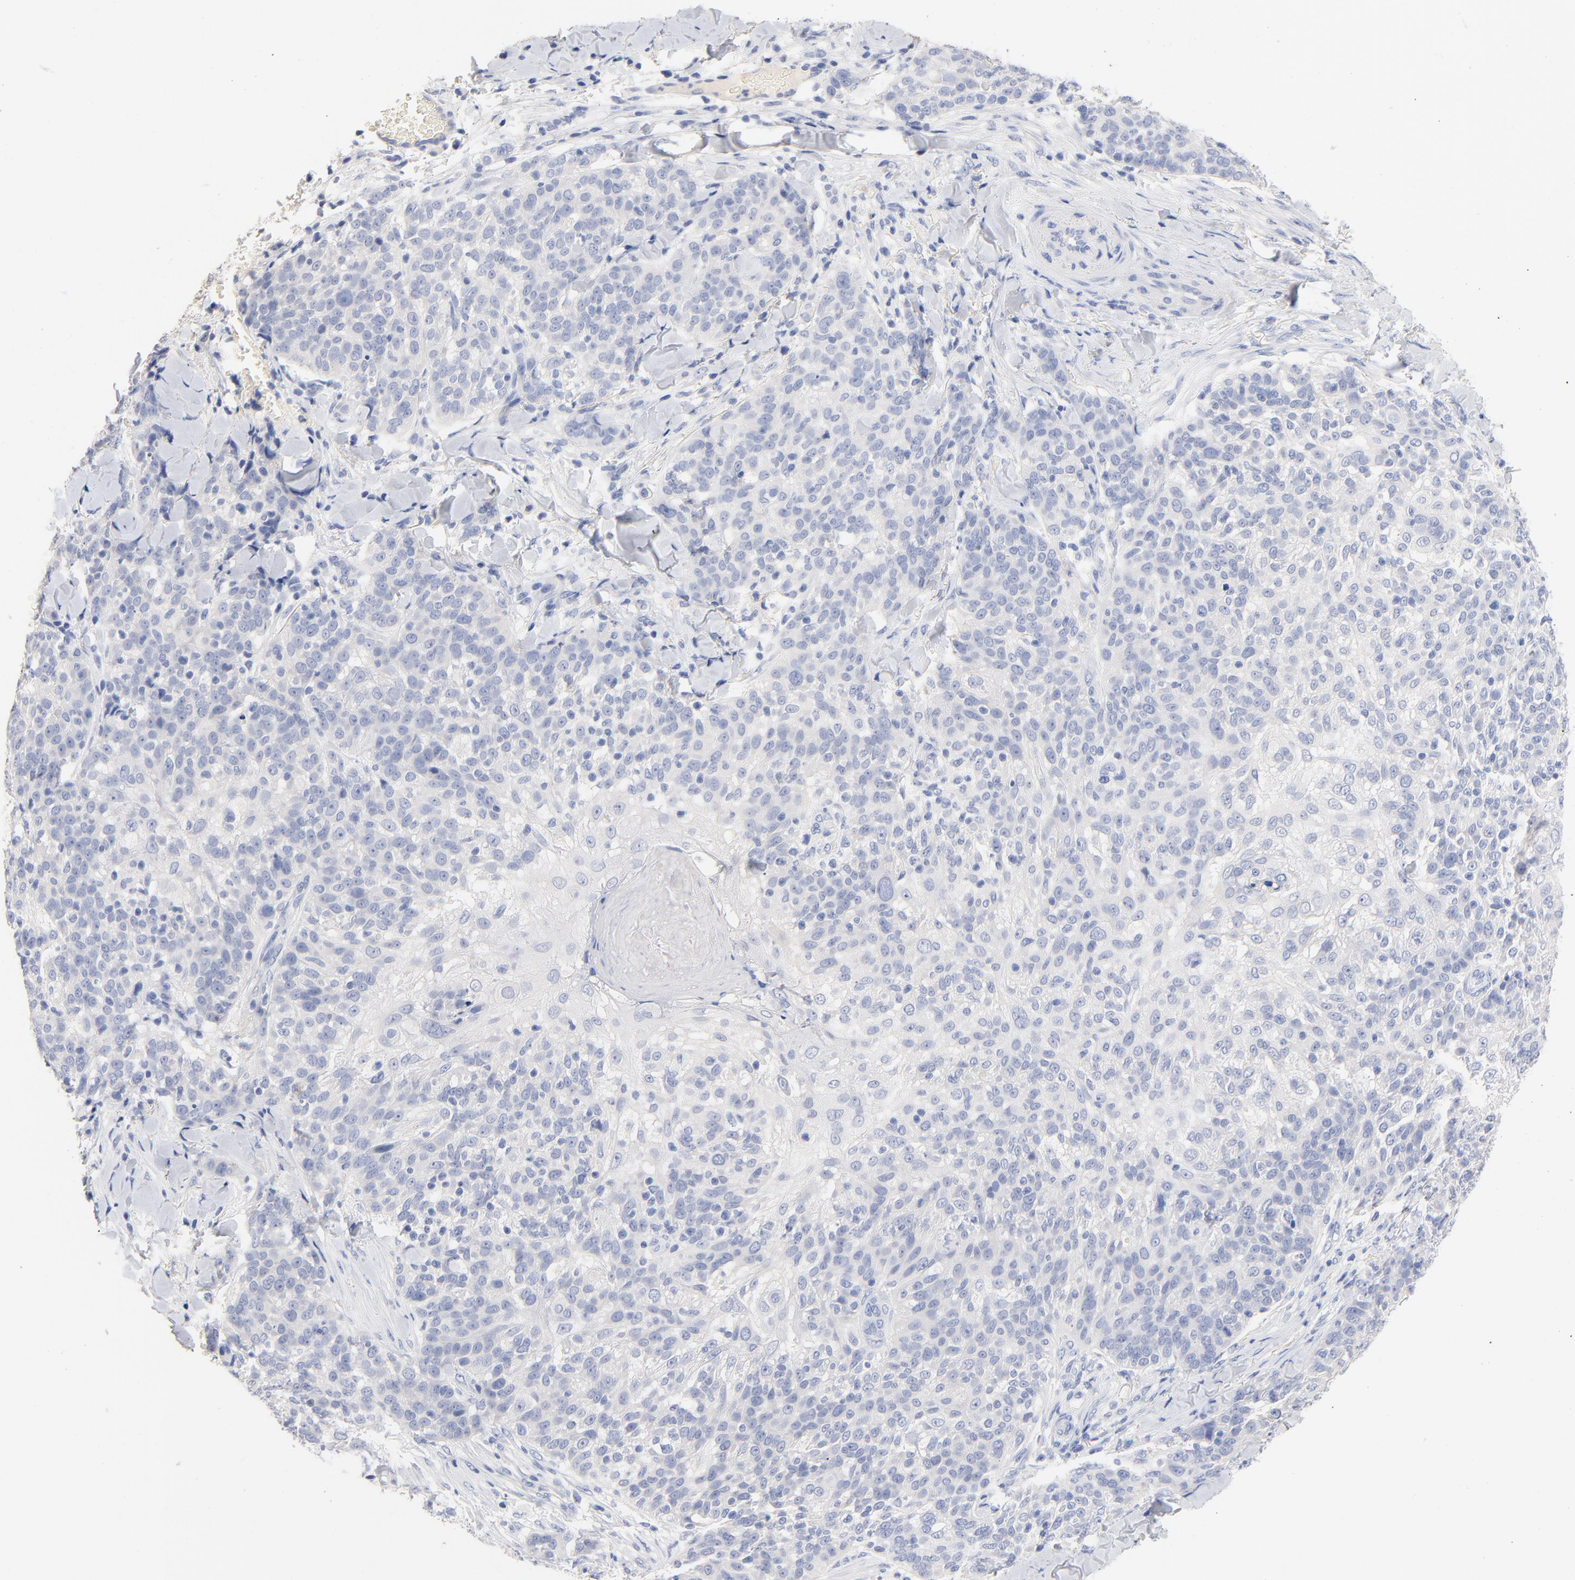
{"staining": {"intensity": "negative", "quantity": "none", "location": "none"}, "tissue": "skin cancer", "cell_type": "Tumor cells", "image_type": "cancer", "snomed": [{"axis": "morphology", "description": "Normal tissue, NOS"}, {"axis": "morphology", "description": "Squamous cell carcinoma, NOS"}, {"axis": "topography", "description": "Skin"}], "caption": "DAB (3,3'-diaminobenzidine) immunohistochemical staining of skin cancer (squamous cell carcinoma) reveals no significant expression in tumor cells.", "gene": "CPS1", "patient": {"sex": "female", "age": 83}}